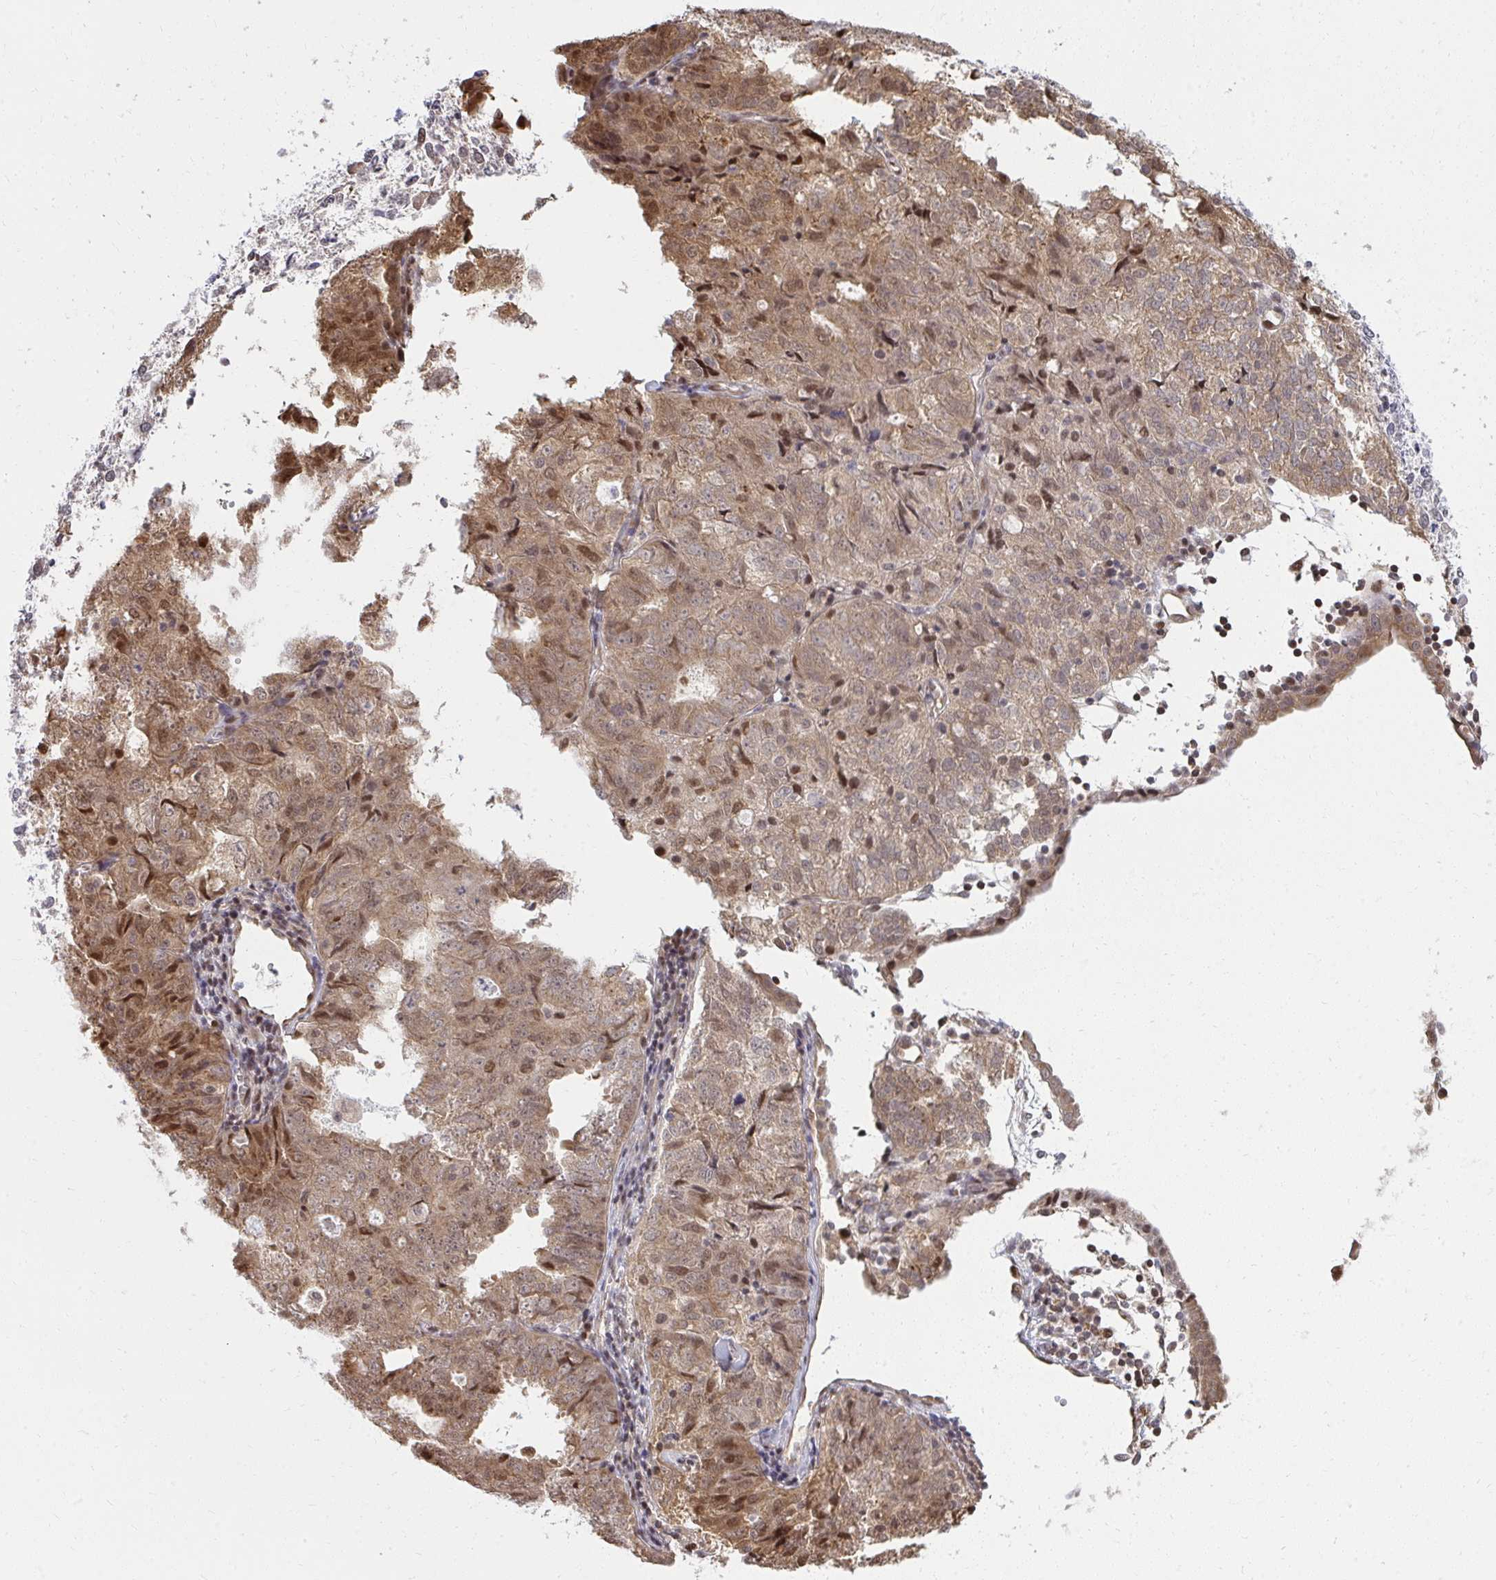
{"staining": {"intensity": "moderate", "quantity": ">75%", "location": "cytoplasmic/membranous,nuclear"}, "tissue": "endometrial cancer", "cell_type": "Tumor cells", "image_type": "cancer", "snomed": [{"axis": "morphology", "description": "Adenocarcinoma, NOS"}, {"axis": "topography", "description": "Endometrium"}], "caption": "Endometrial cancer (adenocarcinoma) was stained to show a protein in brown. There is medium levels of moderate cytoplasmic/membranous and nuclear expression in about >75% of tumor cells.", "gene": "PIGY", "patient": {"sex": "female", "age": 61}}